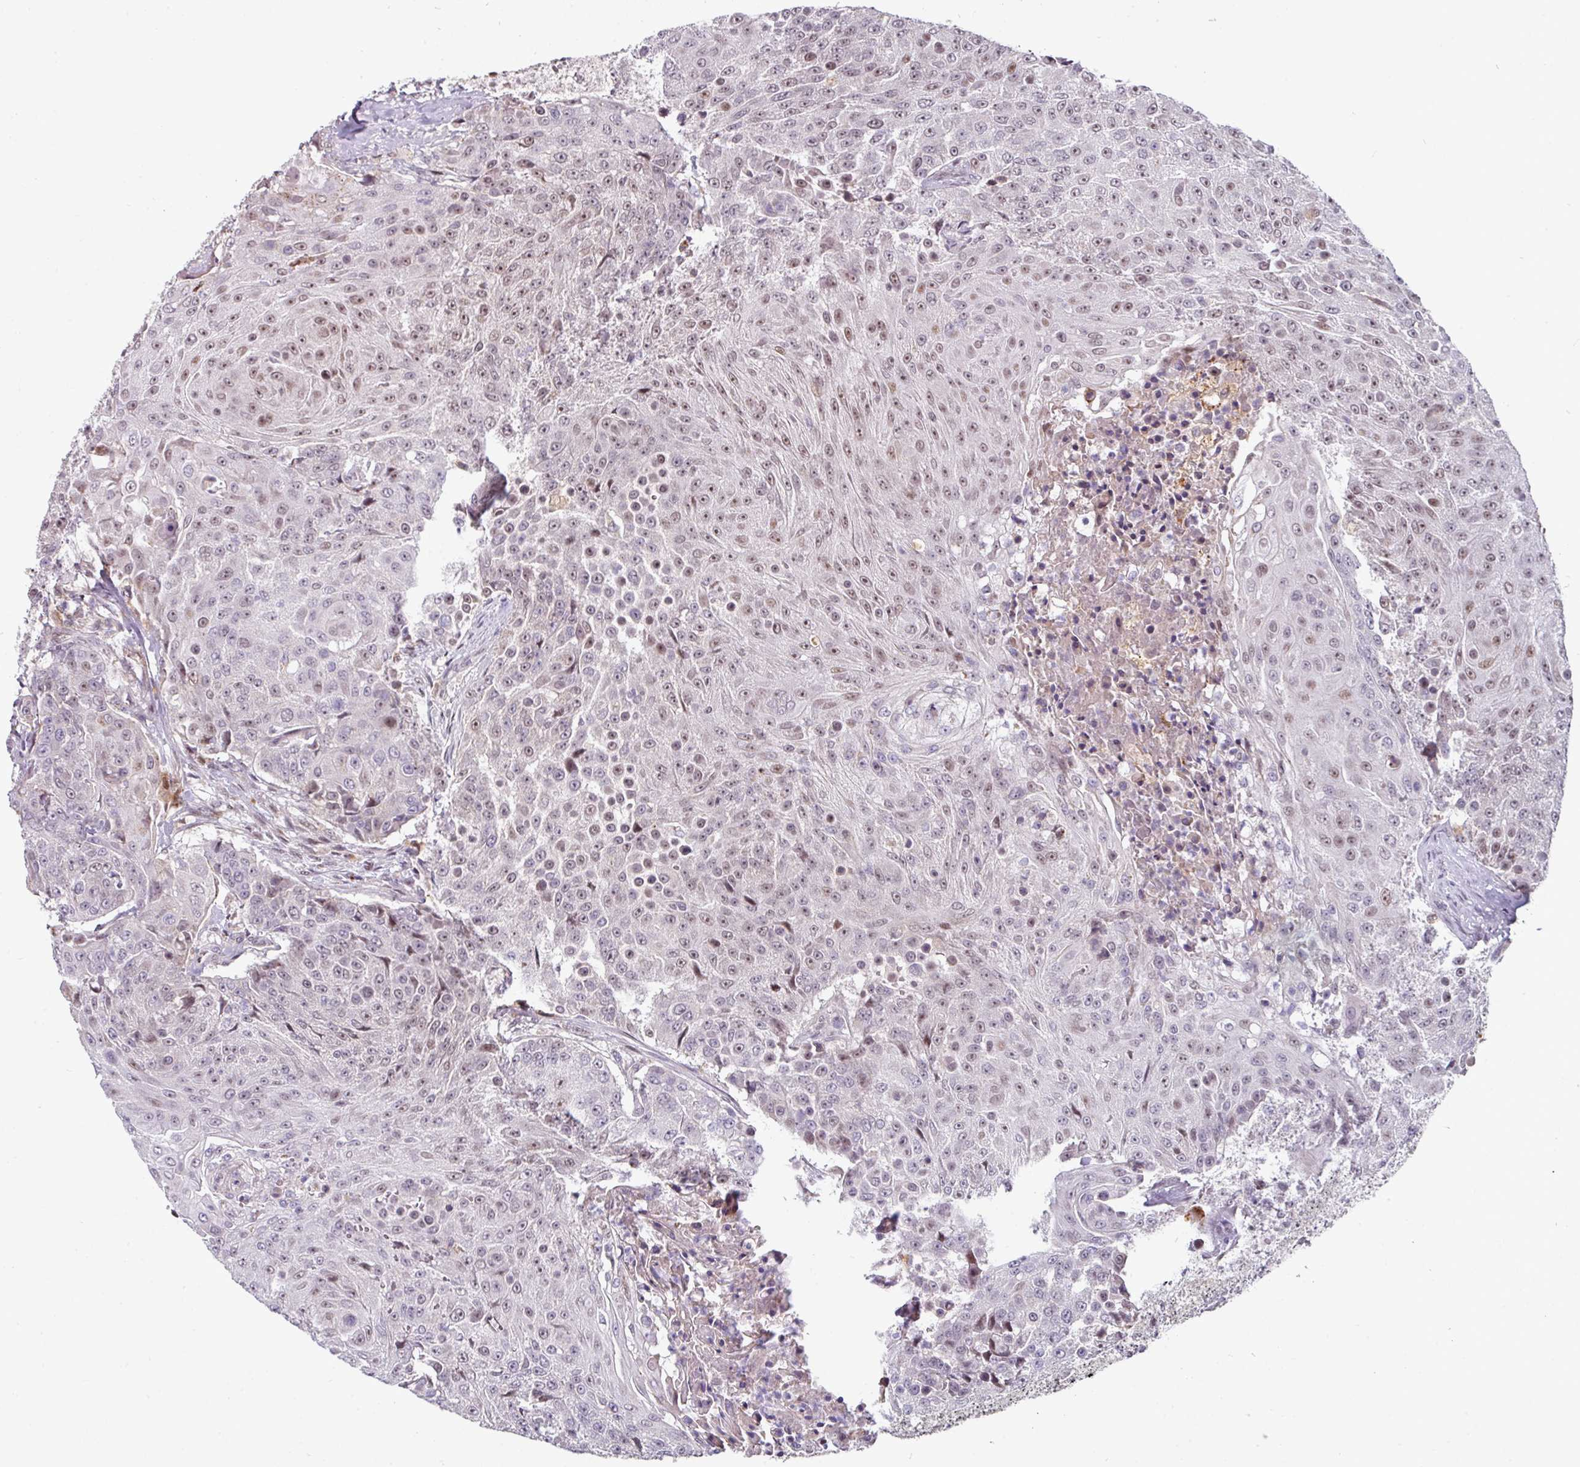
{"staining": {"intensity": "weak", "quantity": "25%-75%", "location": "nuclear"}, "tissue": "urothelial cancer", "cell_type": "Tumor cells", "image_type": "cancer", "snomed": [{"axis": "morphology", "description": "Urothelial carcinoma, High grade"}, {"axis": "topography", "description": "Urinary bladder"}], "caption": "Urothelial carcinoma (high-grade) tissue shows weak nuclear expression in approximately 25%-75% of tumor cells", "gene": "SWSAP1", "patient": {"sex": "female", "age": 63}}